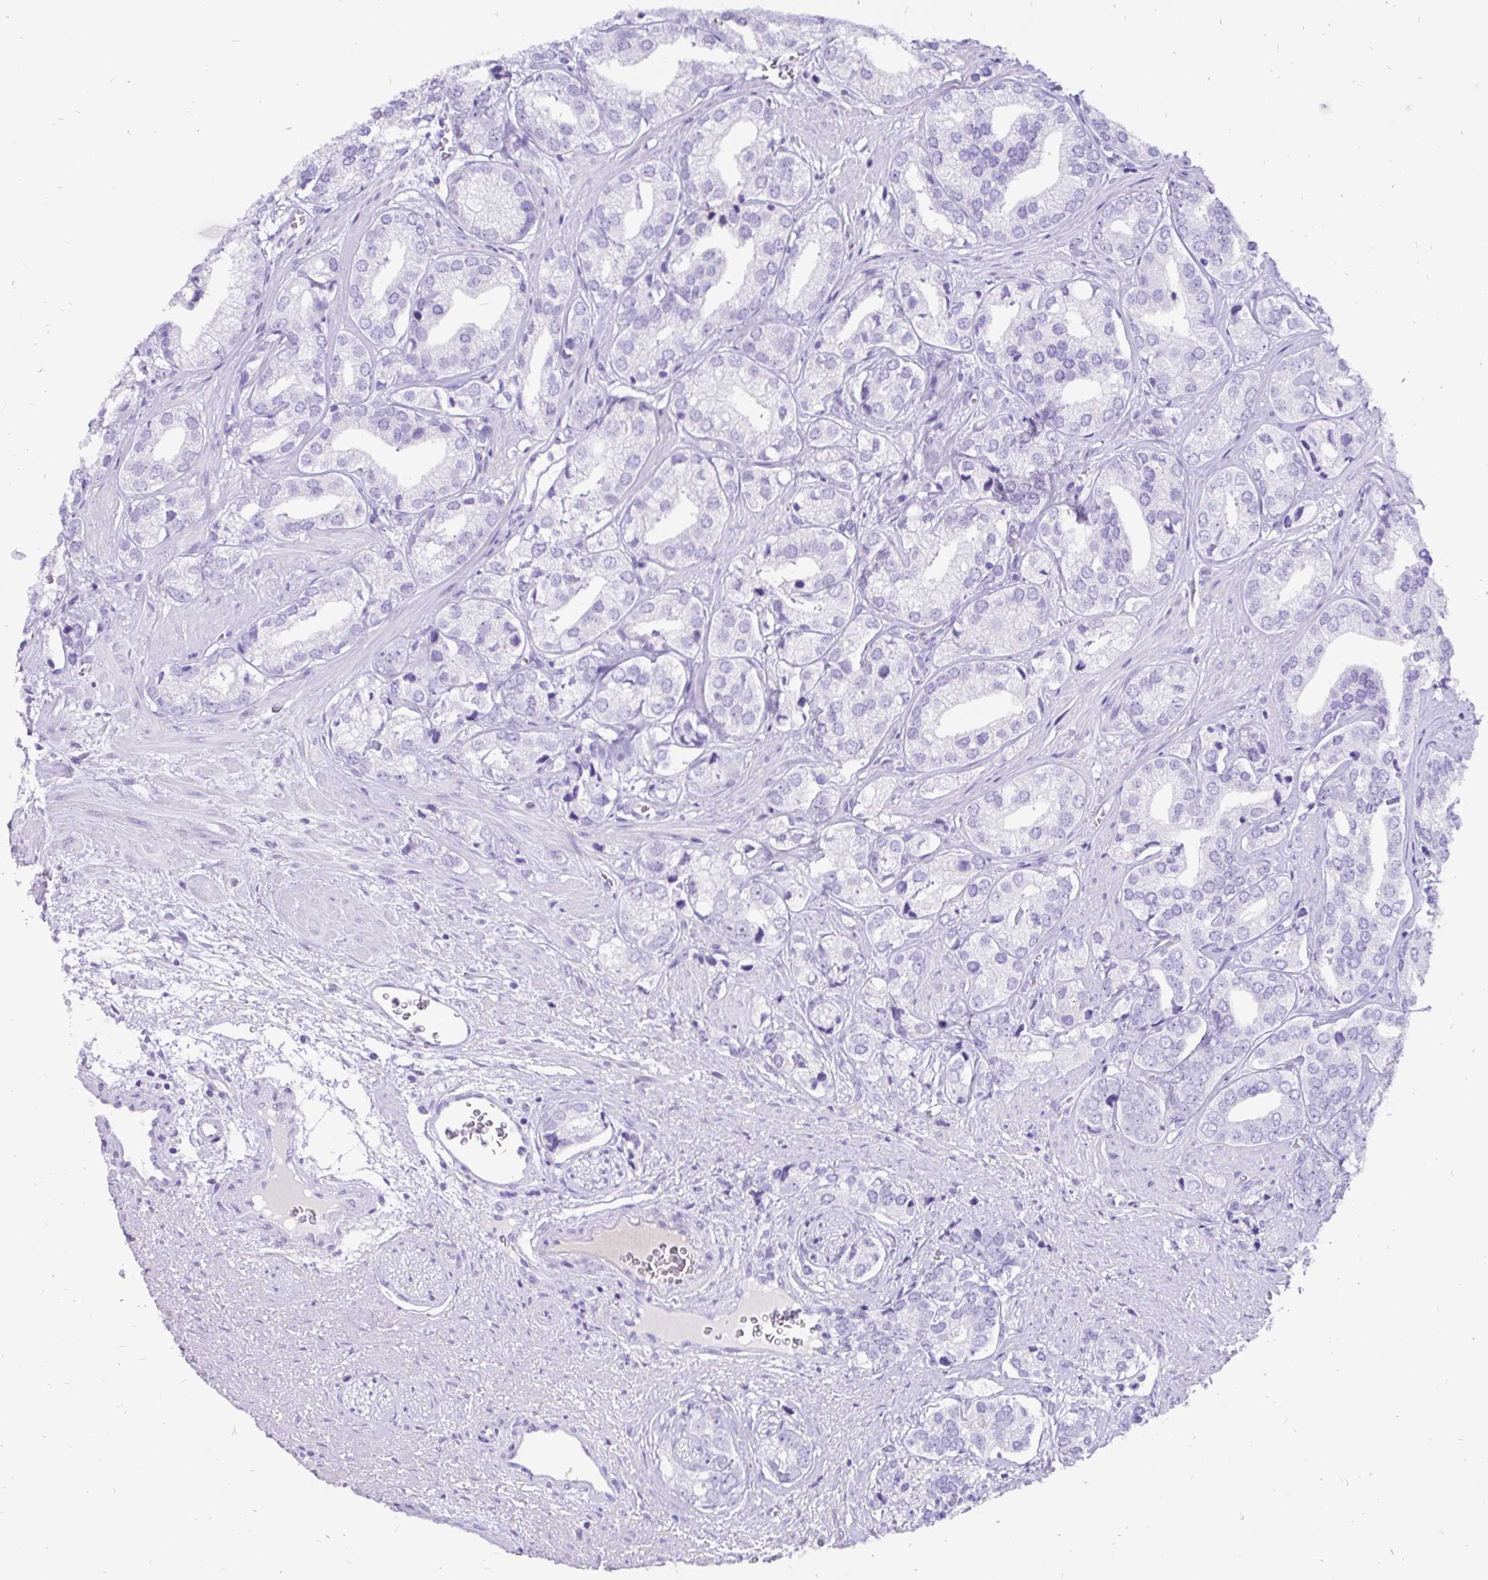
{"staining": {"intensity": "negative", "quantity": "none", "location": "none"}, "tissue": "prostate cancer", "cell_type": "Tumor cells", "image_type": "cancer", "snomed": [{"axis": "morphology", "description": "Adenocarcinoma, High grade"}, {"axis": "topography", "description": "Prostate"}], "caption": "High power microscopy photomicrograph of an IHC photomicrograph of adenocarcinoma (high-grade) (prostate), revealing no significant expression in tumor cells.", "gene": "KRT13", "patient": {"sex": "male", "age": 58}}